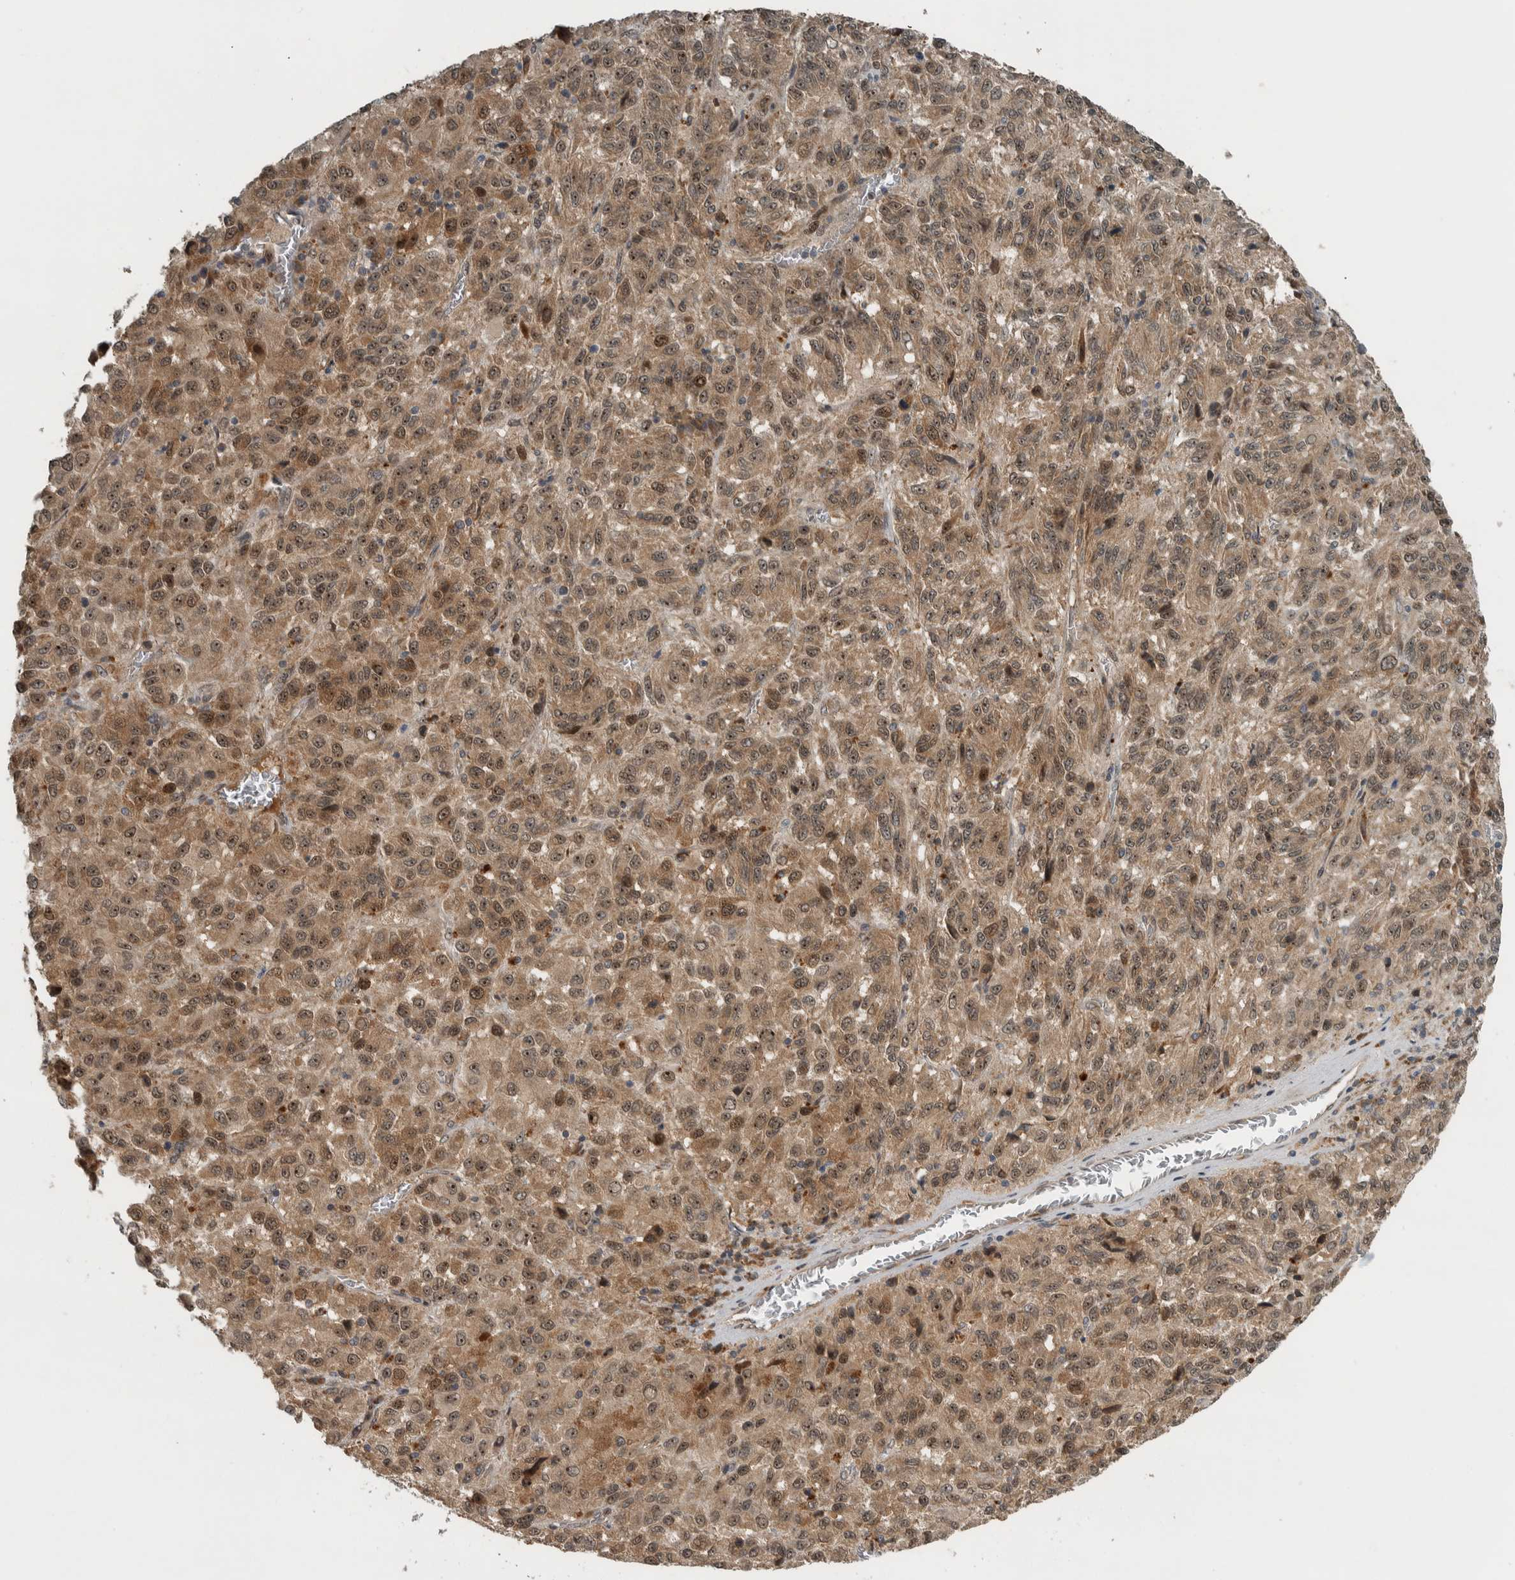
{"staining": {"intensity": "weak", "quantity": ">75%", "location": "cytoplasmic/membranous,nuclear"}, "tissue": "skin cancer", "cell_type": "Tumor cells", "image_type": "cancer", "snomed": [{"axis": "morphology", "description": "Squamous cell carcinoma, NOS"}, {"axis": "topography", "description": "Skin"}], "caption": "Human skin squamous cell carcinoma stained with a protein marker displays weak staining in tumor cells.", "gene": "XPO5", "patient": {"sex": "female", "age": 73}}